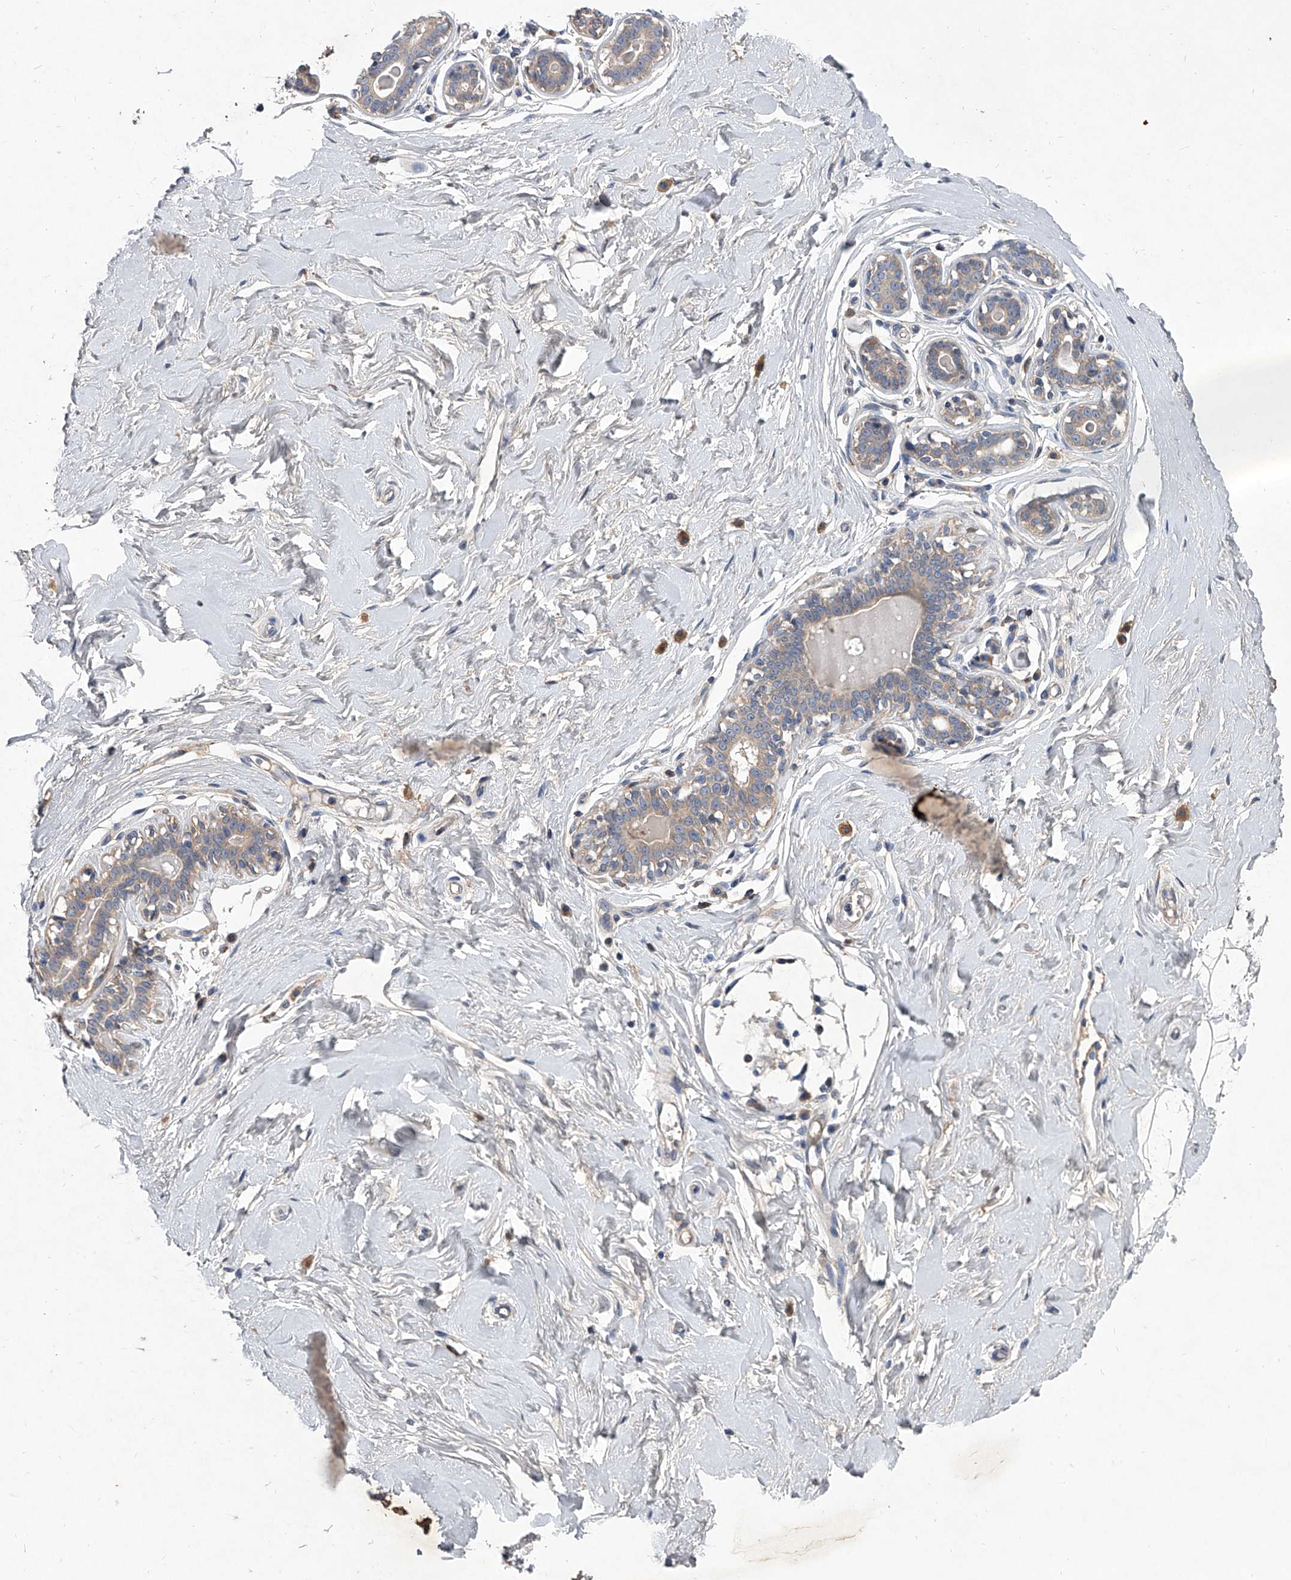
{"staining": {"intensity": "weak", "quantity": ">75%", "location": "cytoplasmic/membranous"}, "tissue": "breast", "cell_type": "Adipocytes", "image_type": "normal", "snomed": [{"axis": "morphology", "description": "Normal tissue, NOS"}, {"axis": "morphology", "description": "Adenoma, NOS"}, {"axis": "topography", "description": "Breast"}], "caption": "A histopathology image of human breast stained for a protein demonstrates weak cytoplasmic/membranous brown staining in adipocytes.", "gene": "C5", "patient": {"sex": "female", "age": 23}}